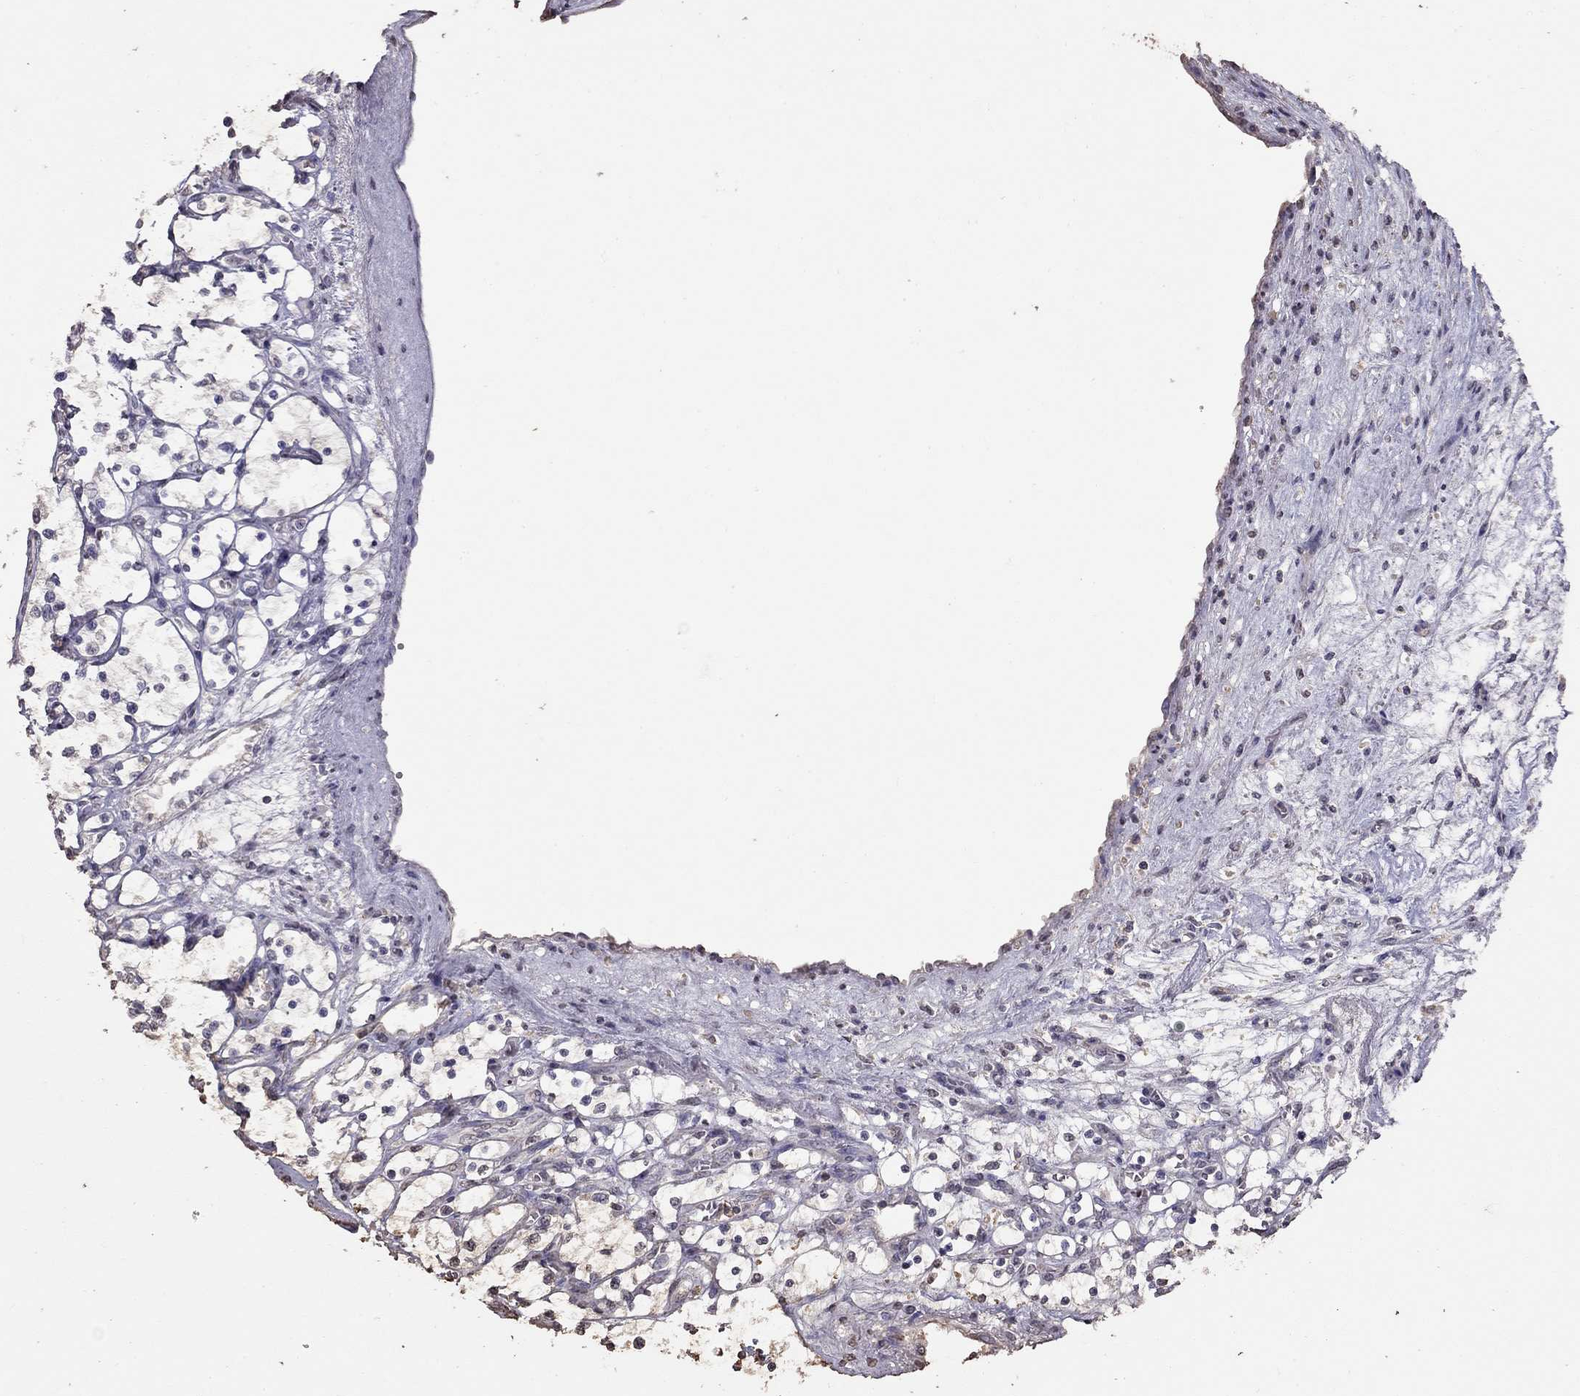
{"staining": {"intensity": "negative", "quantity": "none", "location": "none"}, "tissue": "renal cancer", "cell_type": "Tumor cells", "image_type": "cancer", "snomed": [{"axis": "morphology", "description": "Adenocarcinoma, NOS"}, {"axis": "topography", "description": "Kidney"}], "caption": "Adenocarcinoma (renal) was stained to show a protein in brown. There is no significant positivity in tumor cells. (Immunohistochemistry, brightfield microscopy, high magnification).", "gene": "SUN3", "patient": {"sex": "female", "age": 69}}